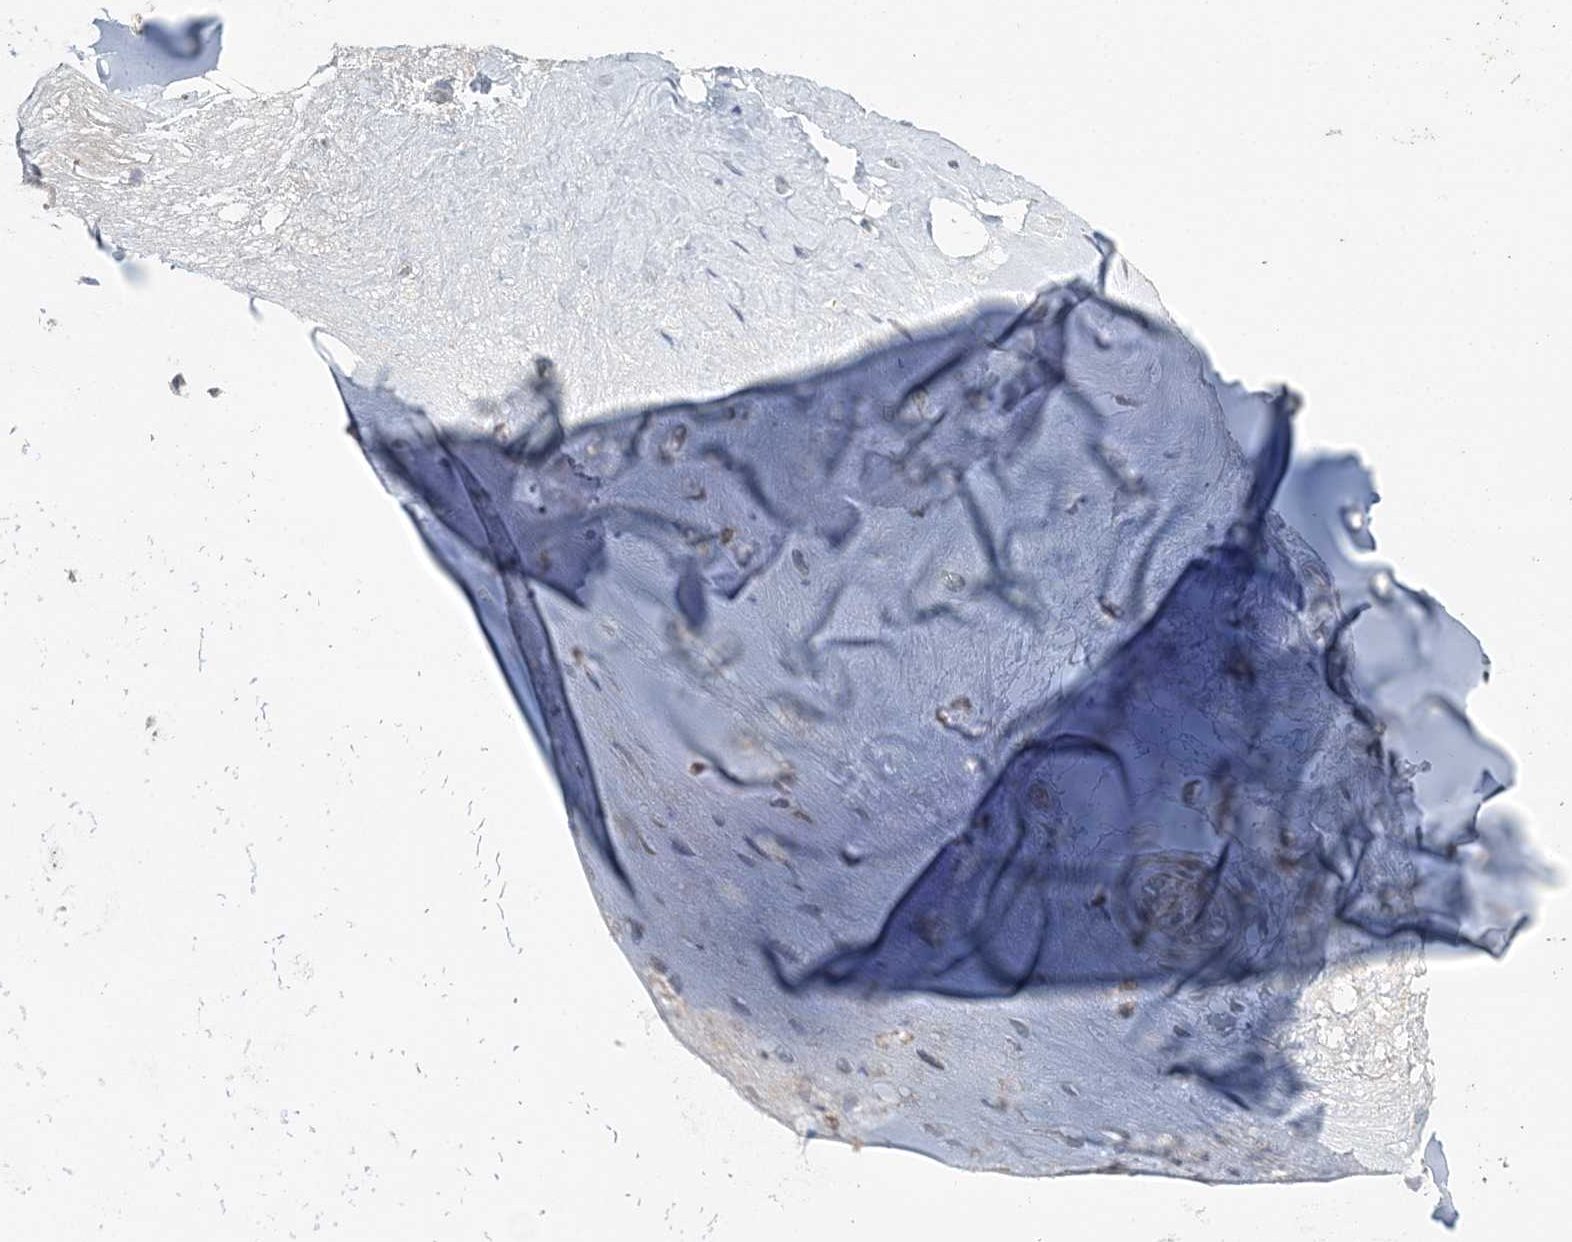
{"staining": {"intensity": "negative", "quantity": "none", "location": "none"}, "tissue": "adipose tissue", "cell_type": "Adipocytes", "image_type": "normal", "snomed": [{"axis": "morphology", "description": "Normal tissue, NOS"}, {"axis": "morphology", "description": "Basal cell carcinoma"}, {"axis": "topography", "description": "Cartilage tissue"}, {"axis": "topography", "description": "Nasopharynx"}, {"axis": "topography", "description": "Oral tissue"}], "caption": "This is a histopathology image of IHC staining of benign adipose tissue, which shows no expression in adipocytes.", "gene": "SLC4A10", "patient": {"sex": "female", "age": 77}}